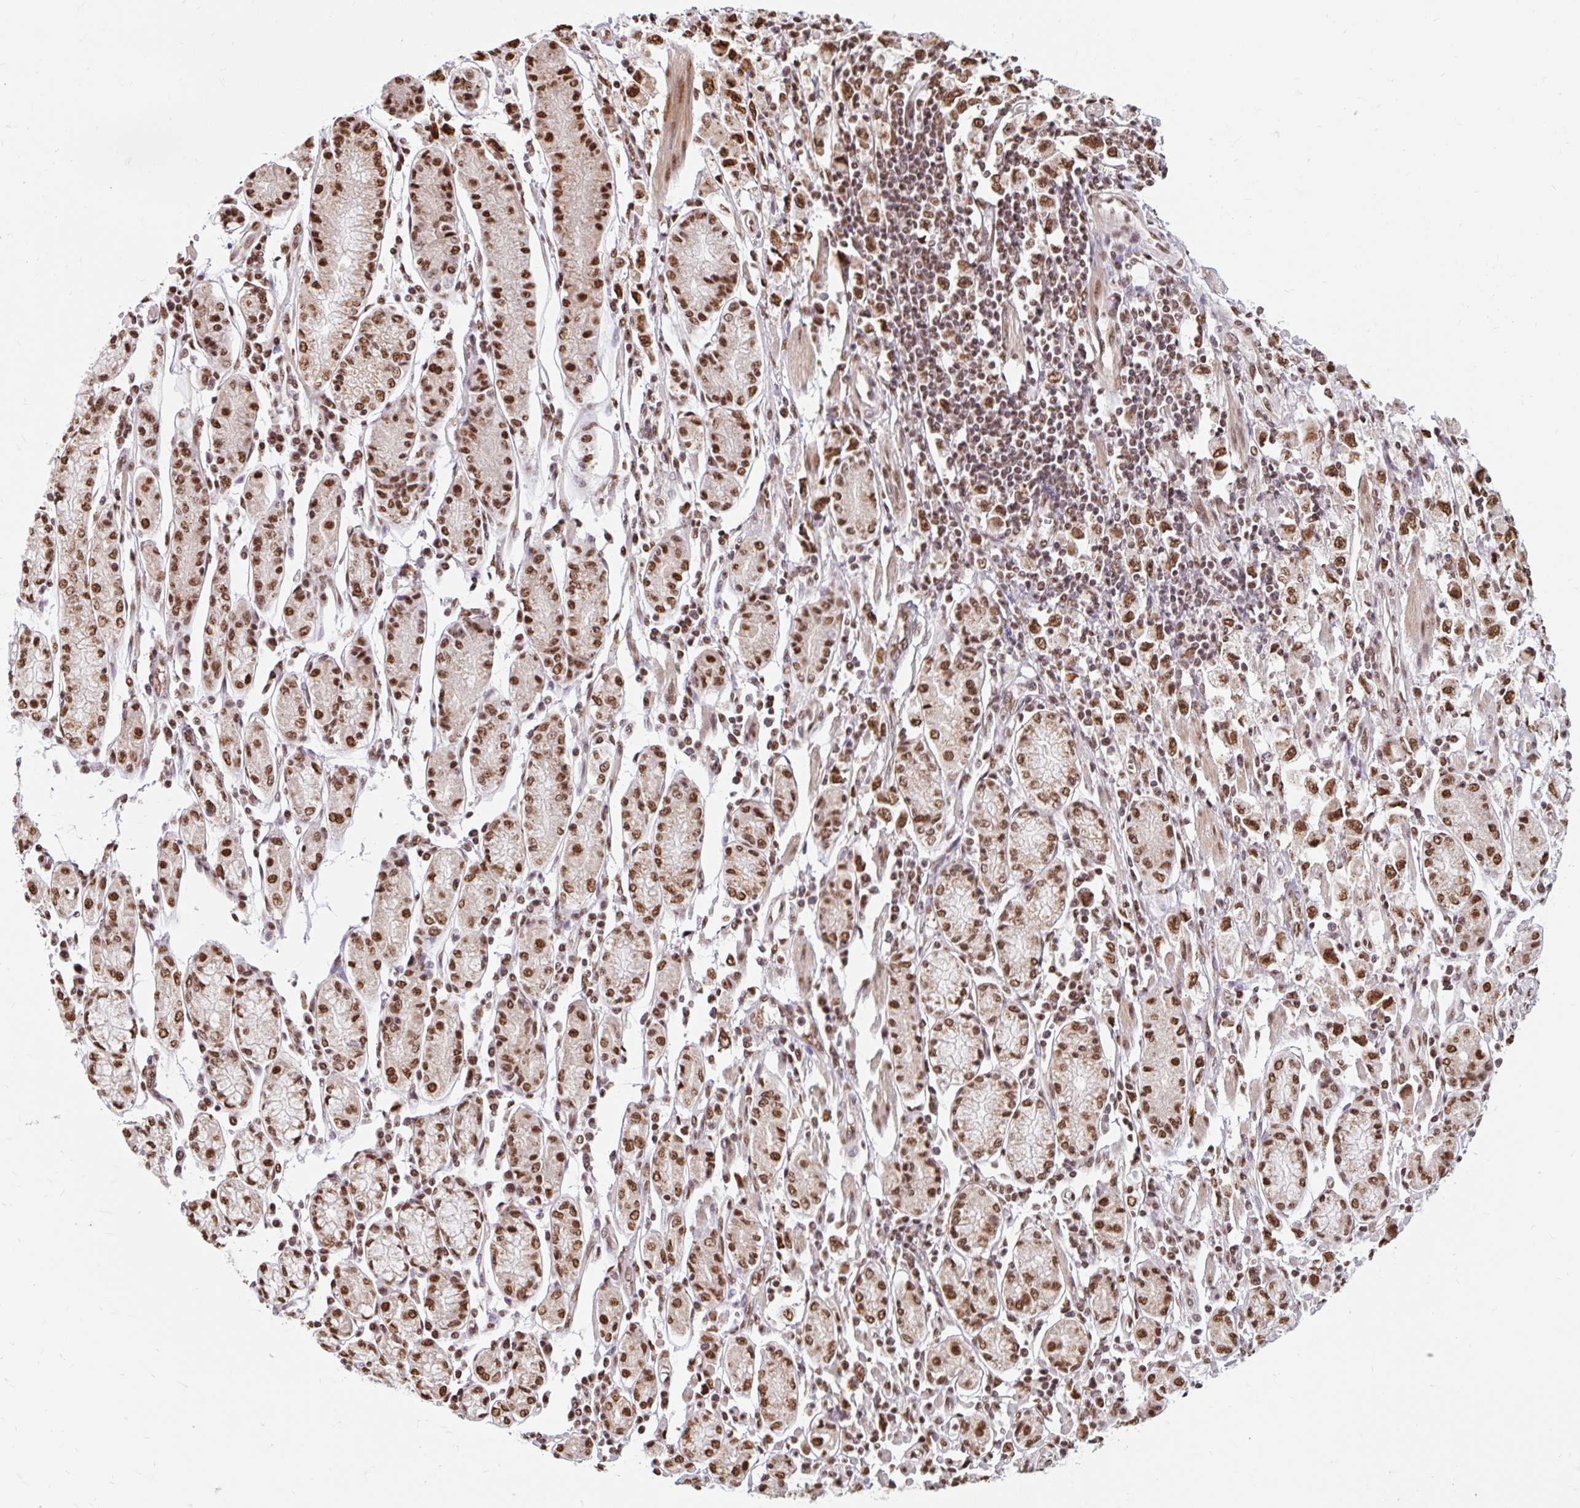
{"staining": {"intensity": "strong", "quantity": ">75%", "location": "nuclear"}, "tissue": "stomach cancer", "cell_type": "Tumor cells", "image_type": "cancer", "snomed": [{"axis": "morphology", "description": "Adenocarcinoma, NOS"}, {"axis": "topography", "description": "Stomach"}], "caption": "Immunohistochemistry (IHC) of adenocarcinoma (stomach) reveals high levels of strong nuclear staining in approximately >75% of tumor cells. (Brightfield microscopy of DAB IHC at high magnification).", "gene": "BICRA", "patient": {"sex": "female", "age": 59}}